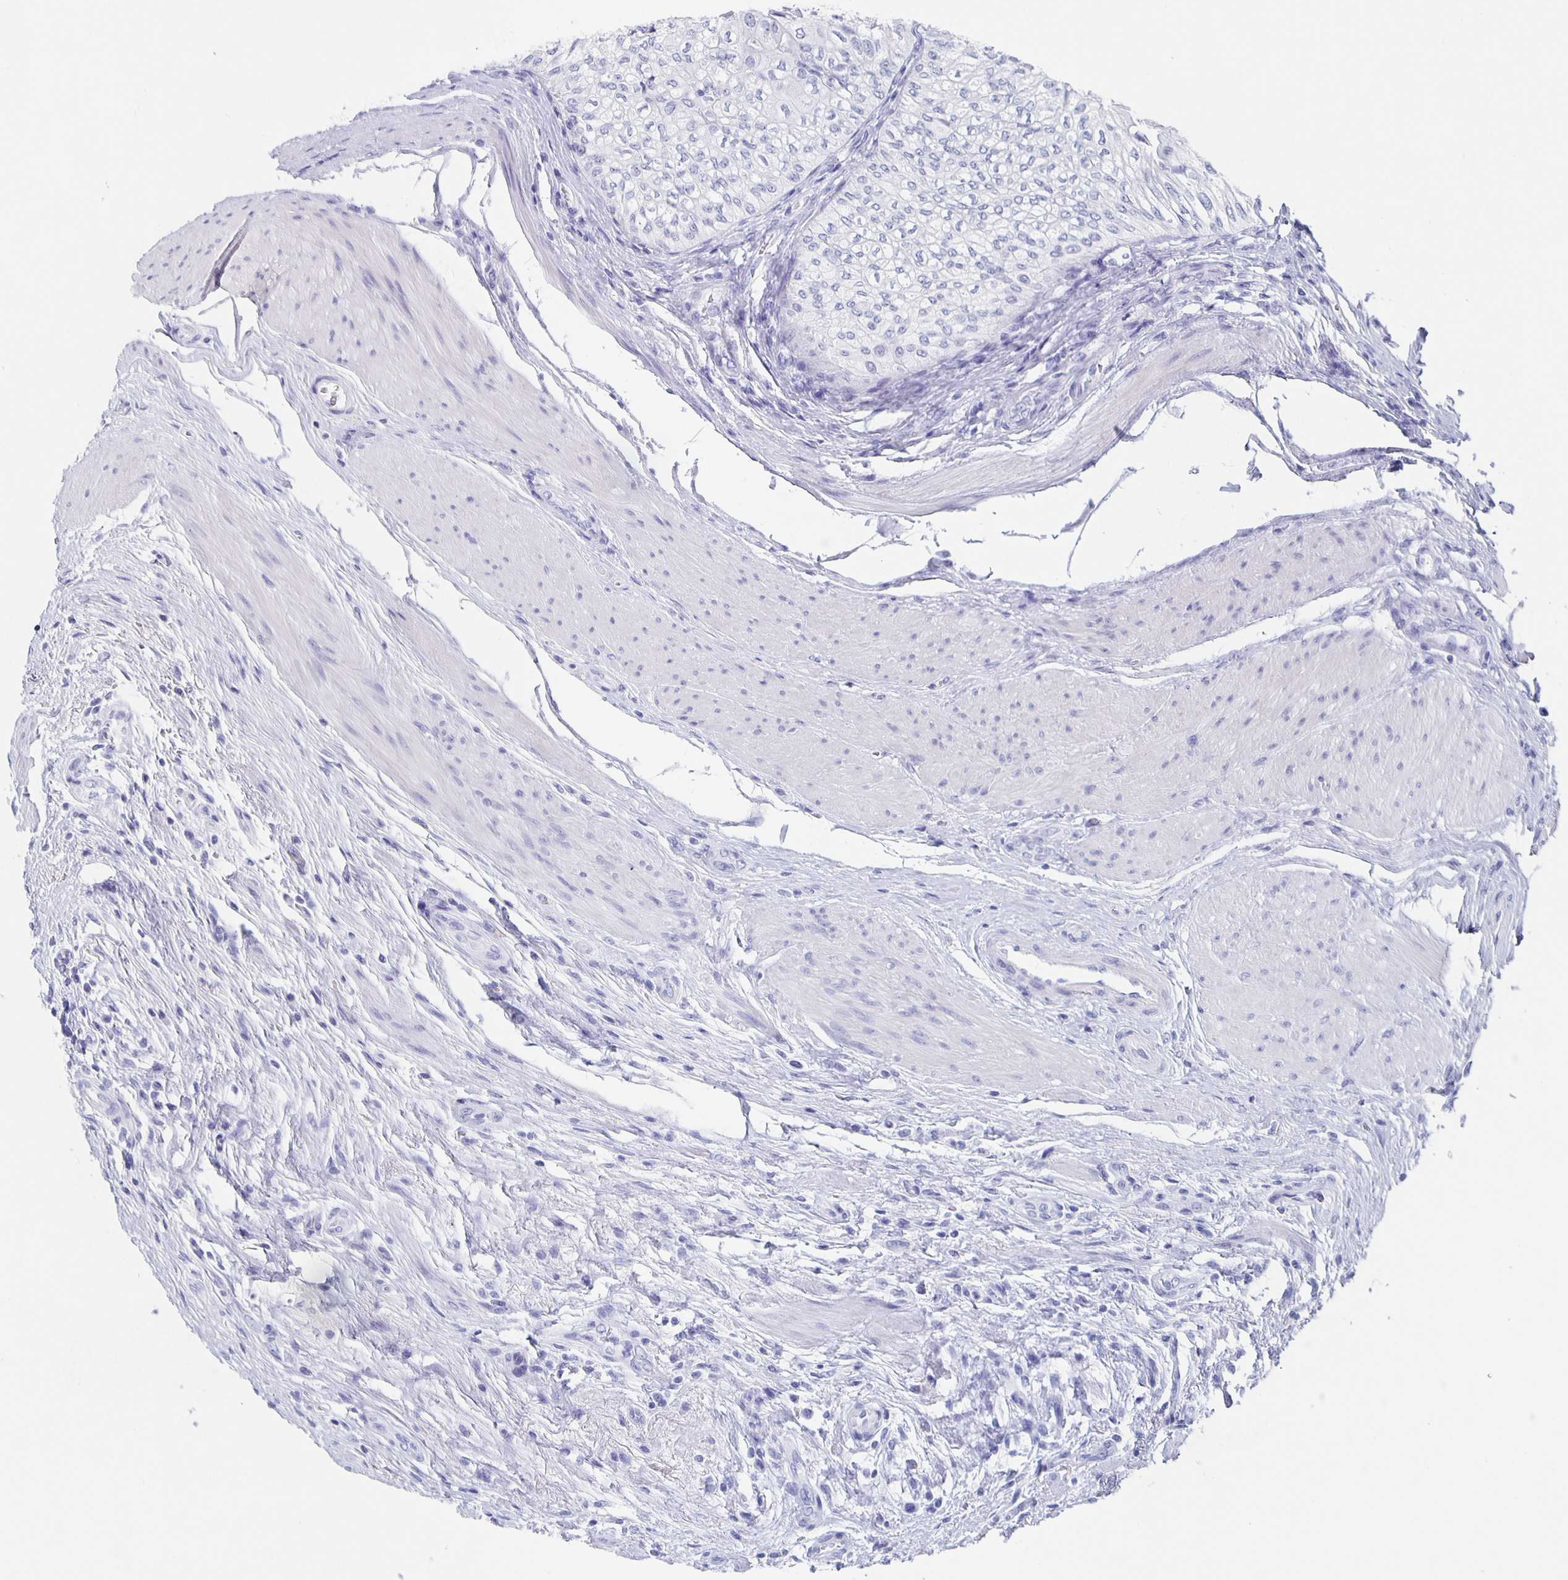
{"staining": {"intensity": "negative", "quantity": "none", "location": "none"}, "tissue": "urothelial cancer", "cell_type": "Tumor cells", "image_type": "cancer", "snomed": [{"axis": "morphology", "description": "Urothelial carcinoma, NOS"}, {"axis": "topography", "description": "Urinary bladder"}], "caption": "Photomicrograph shows no protein expression in tumor cells of urothelial cancer tissue.", "gene": "SLC34A2", "patient": {"sex": "male", "age": 62}}